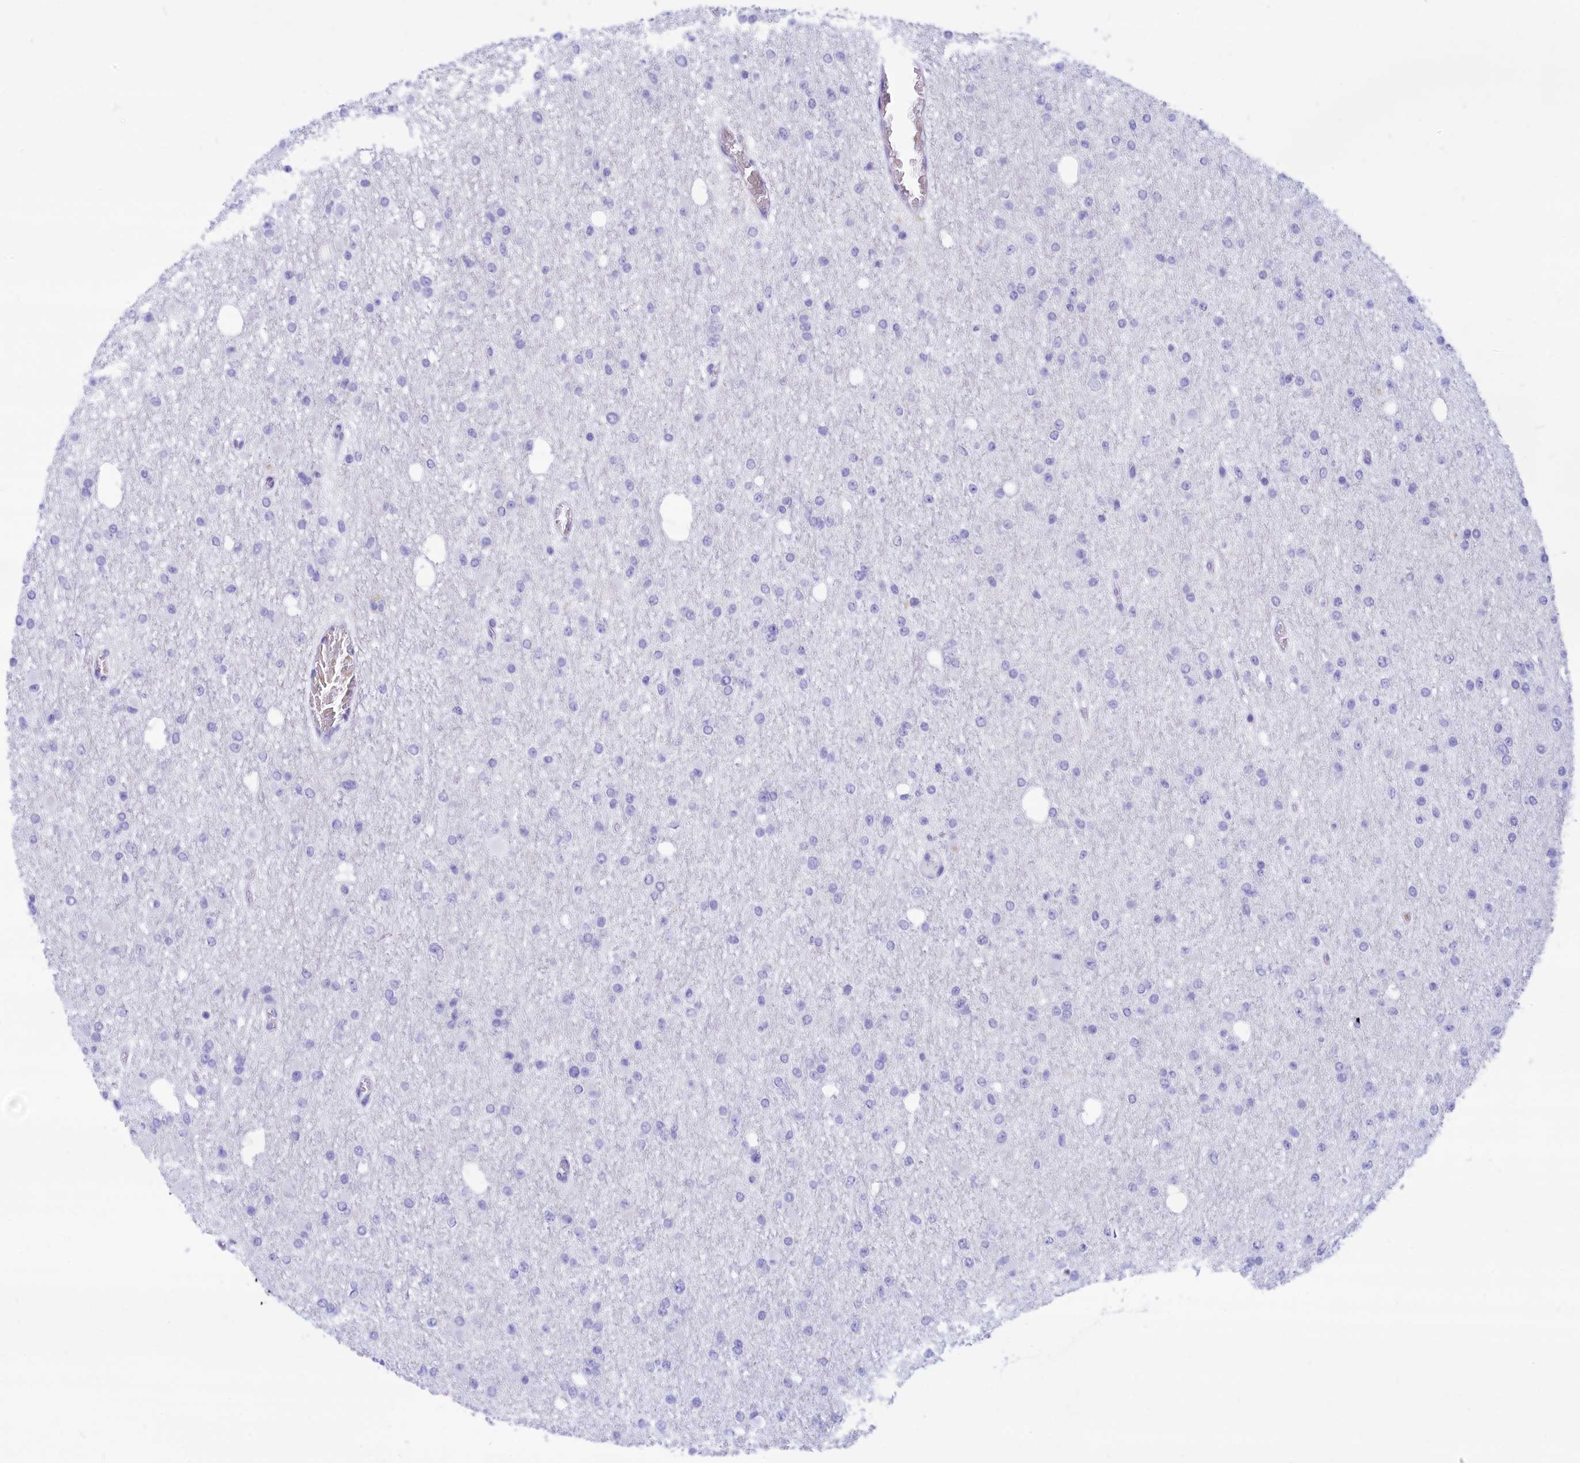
{"staining": {"intensity": "negative", "quantity": "none", "location": "none"}, "tissue": "glioma", "cell_type": "Tumor cells", "image_type": "cancer", "snomed": [{"axis": "morphology", "description": "Glioma, malignant, Low grade"}, {"axis": "topography", "description": "Brain"}], "caption": "This is a image of immunohistochemistry staining of malignant glioma (low-grade), which shows no staining in tumor cells.", "gene": "GLYATL1", "patient": {"sex": "female", "age": 22}}